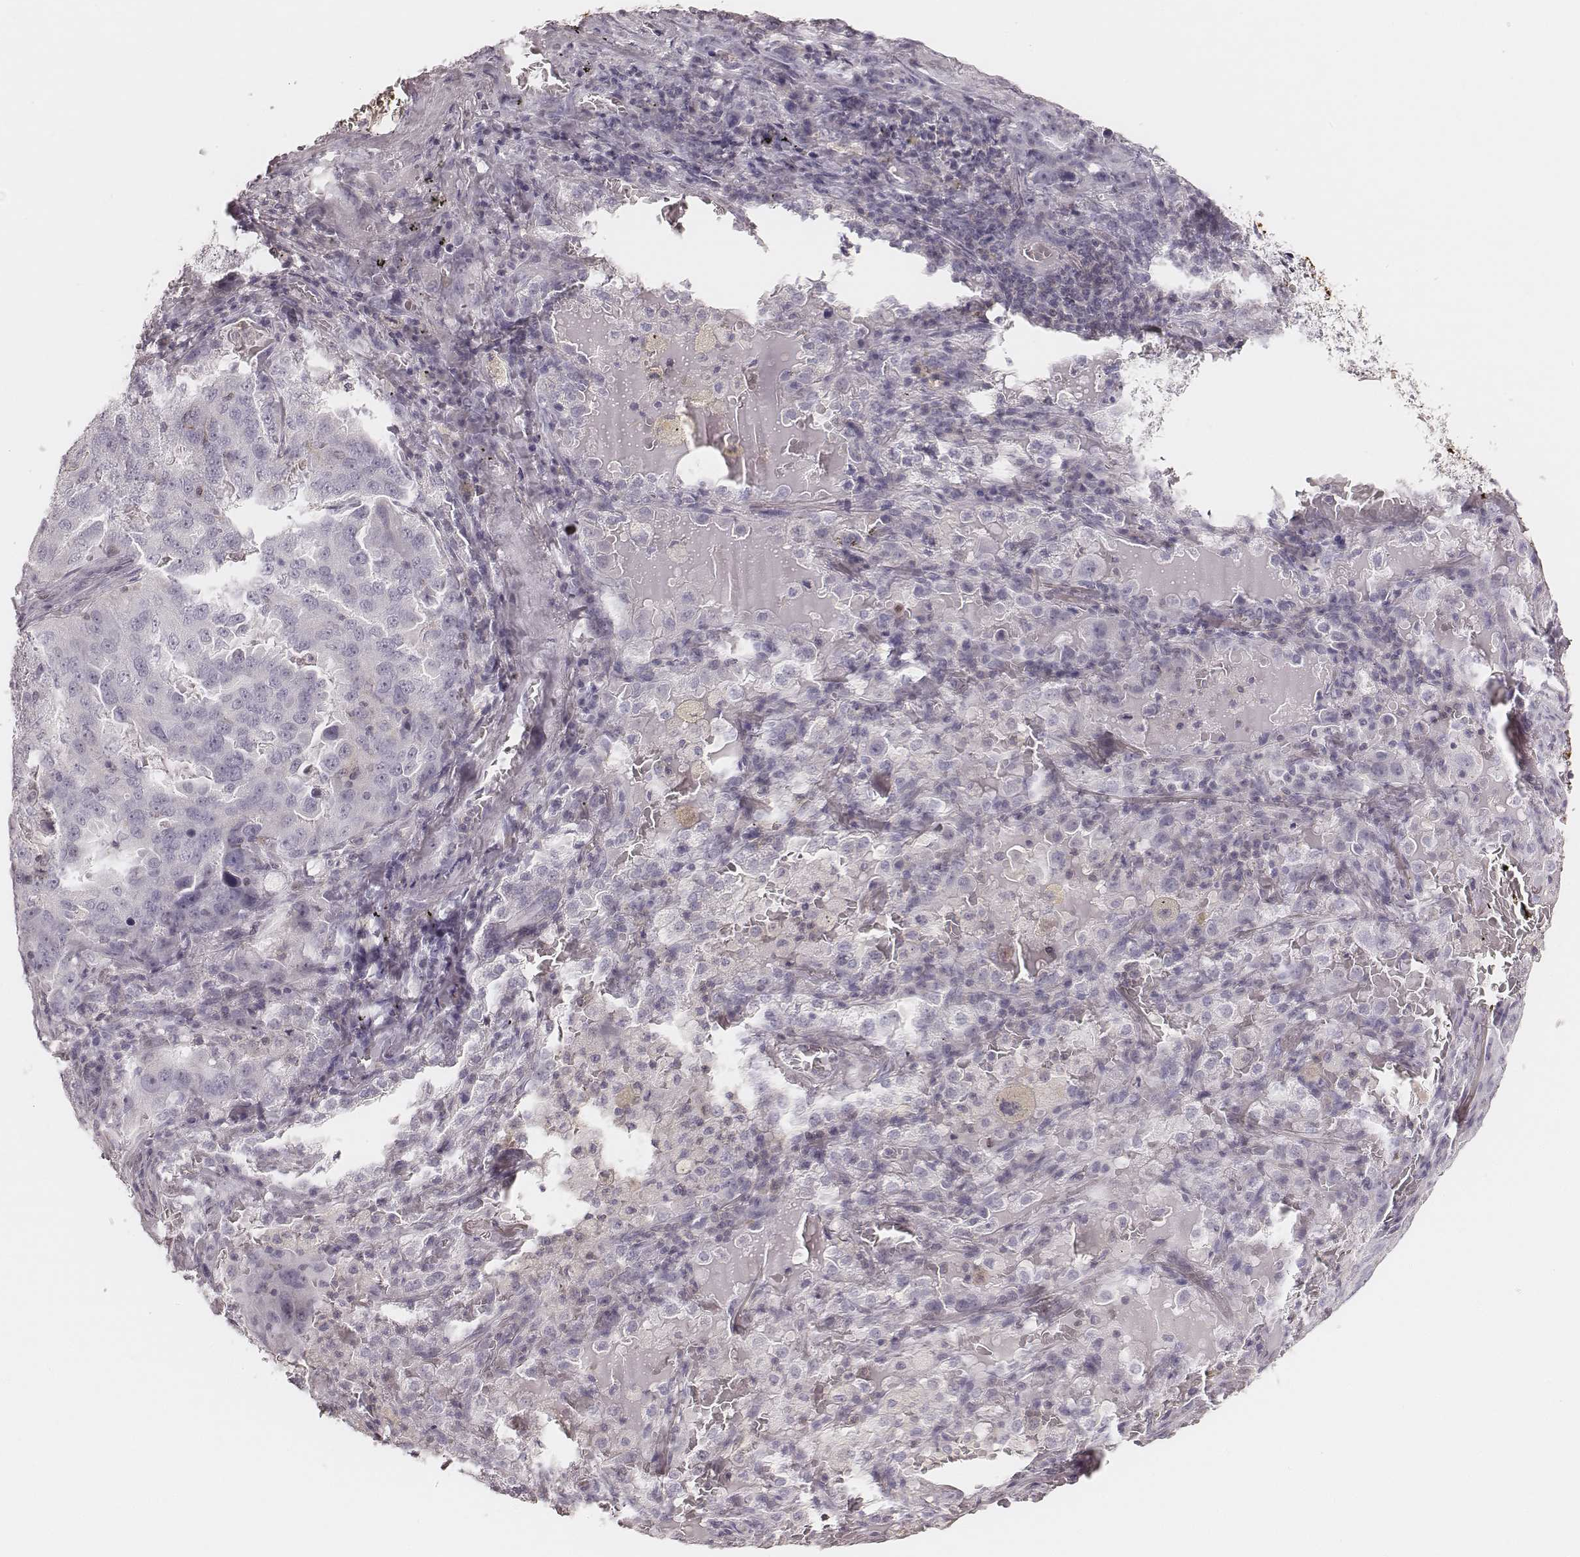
{"staining": {"intensity": "negative", "quantity": "none", "location": "none"}, "tissue": "lung cancer", "cell_type": "Tumor cells", "image_type": "cancer", "snomed": [{"axis": "morphology", "description": "Adenocarcinoma, NOS"}, {"axis": "topography", "description": "Lung"}], "caption": "Immunohistochemistry (IHC) of lung cancer displays no staining in tumor cells. (DAB IHC with hematoxylin counter stain).", "gene": "MSX1", "patient": {"sex": "female", "age": 61}}